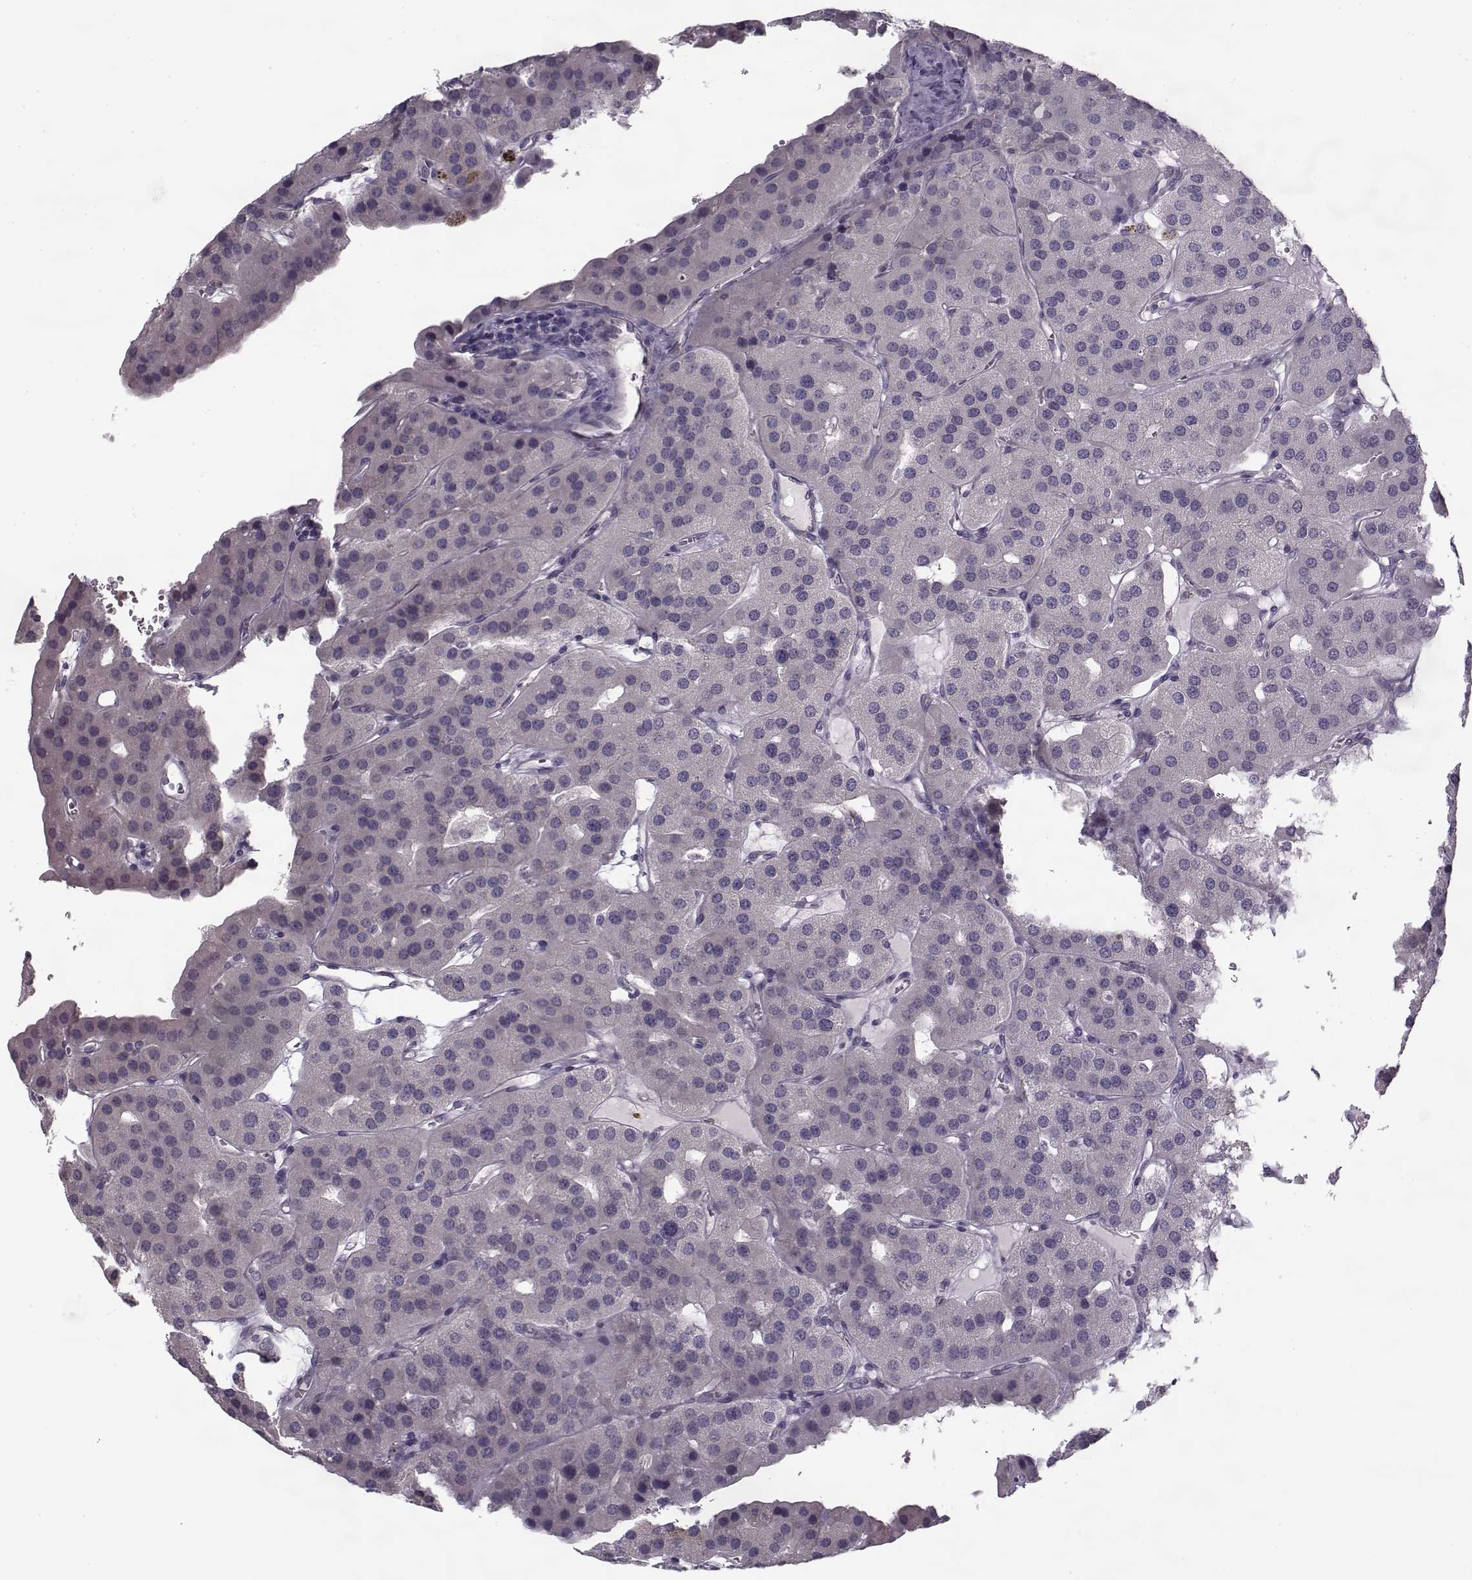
{"staining": {"intensity": "negative", "quantity": "none", "location": "none"}, "tissue": "parathyroid gland", "cell_type": "Glandular cells", "image_type": "normal", "snomed": [{"axis": "morphology", "description": "Normal tissue, NOS"}, {"axis": "morphology", "description": "Adenoma, NOS"}, {"axis": "topography", "description": "Parathyroid gland"}], "caption": "Immunohistochemical staining of normal parathyroid gland displays no significant staining in glandular cells.", "gene": "PNMT", "patient": {"sex": "female", "age": 86}}